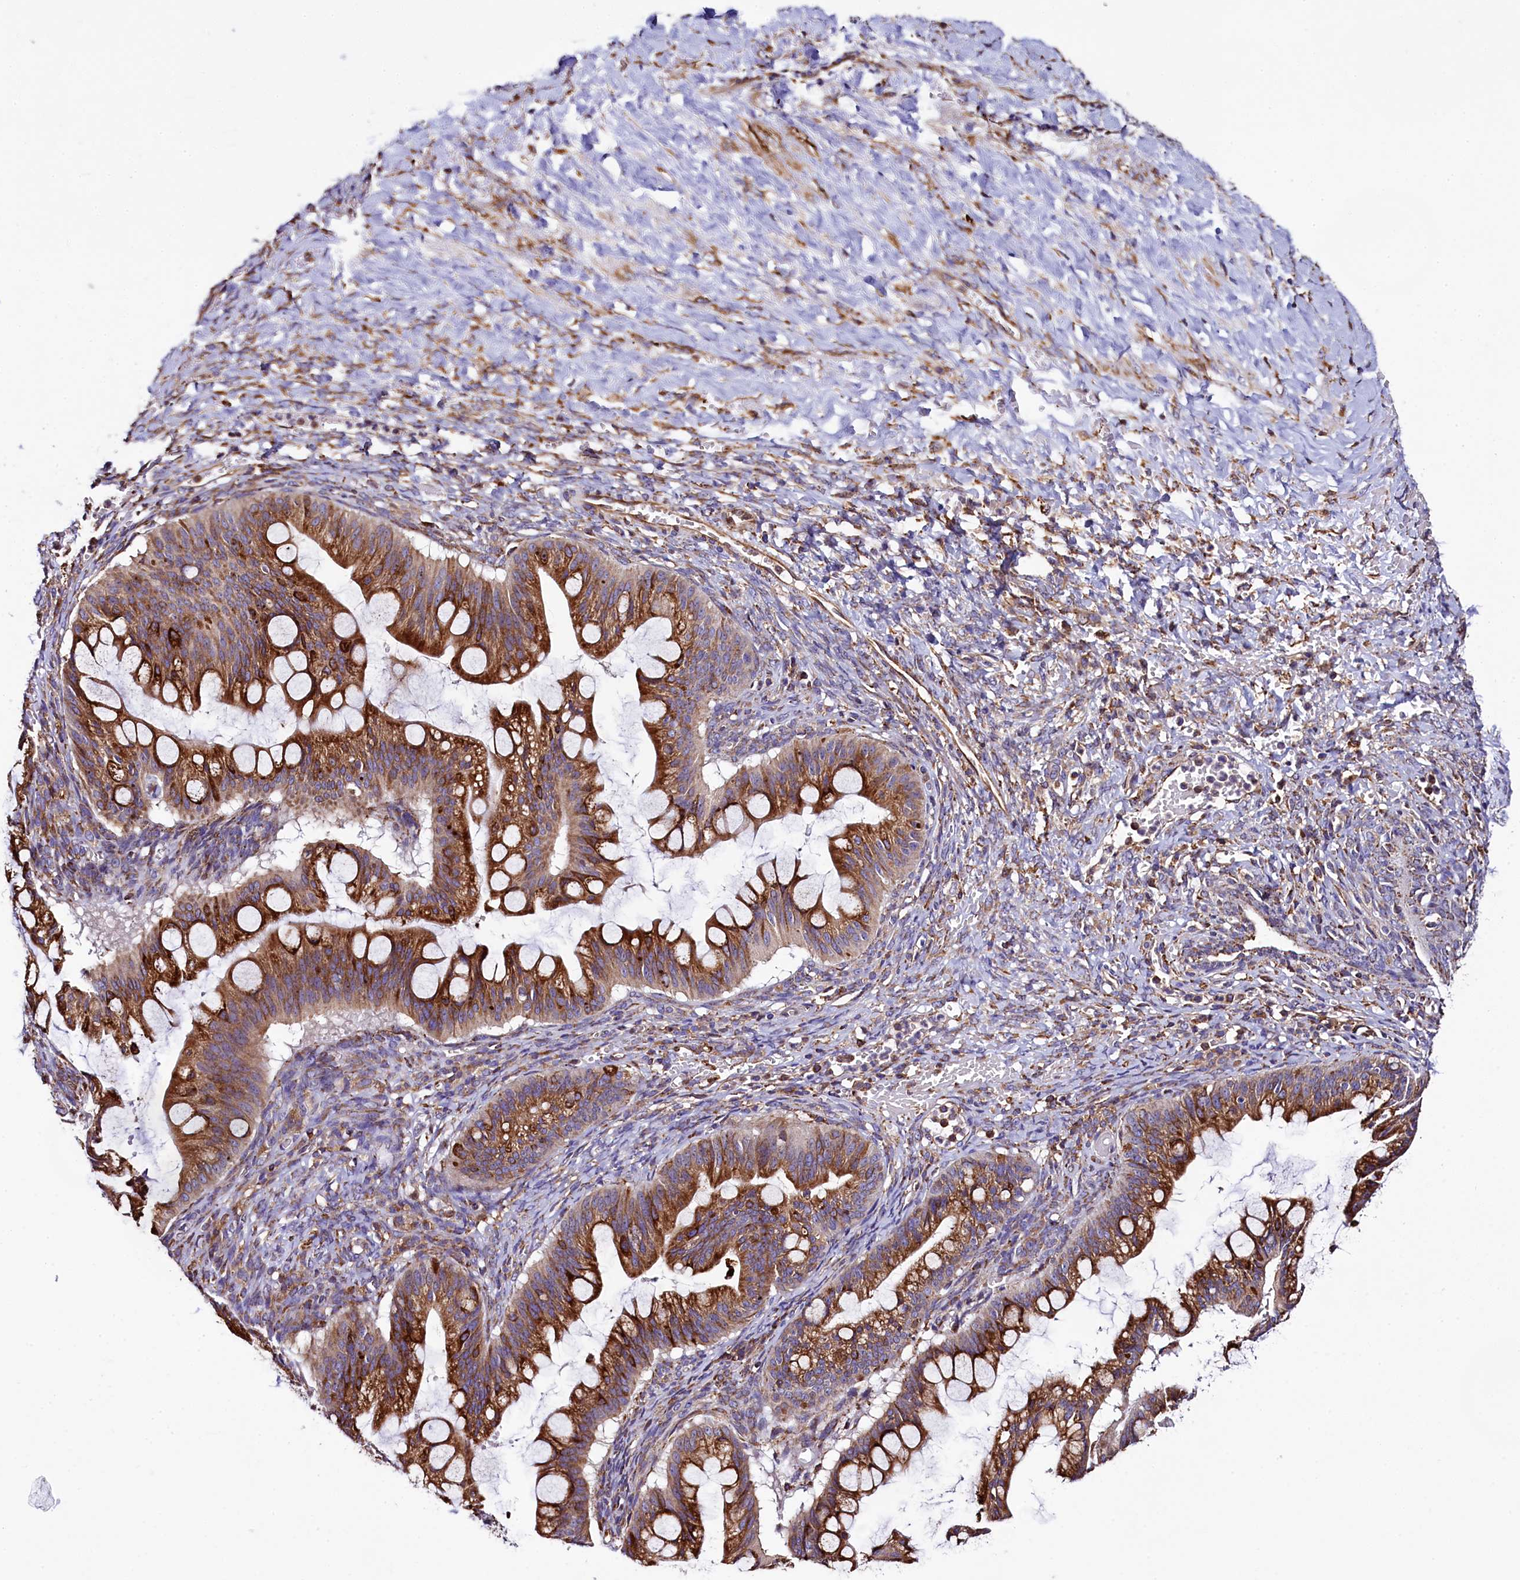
{"staining": {"intensity": "moderate", "quantity": ">75%", "location": "cytoplasmic/membranous"}, "tissue": "ovarian cancer", "cell_type": "Tumor cells", "image_type": "cancer", "snomed": [{"axis": "morphology", "description": "Cystadenocarcinoma, mucinous, NOS"}, {"axis": "topography", "description": "Ovary"}], "caption": "The micrograph reveals staining of ovarian cancer (mucinous cystadenocarcinoma), revealing moderate cytoplasmic/membranous protein expression (brown color) within tumor cells.", "gene": "CAPS2", "patient": {"sex": "female", "age": 73}}